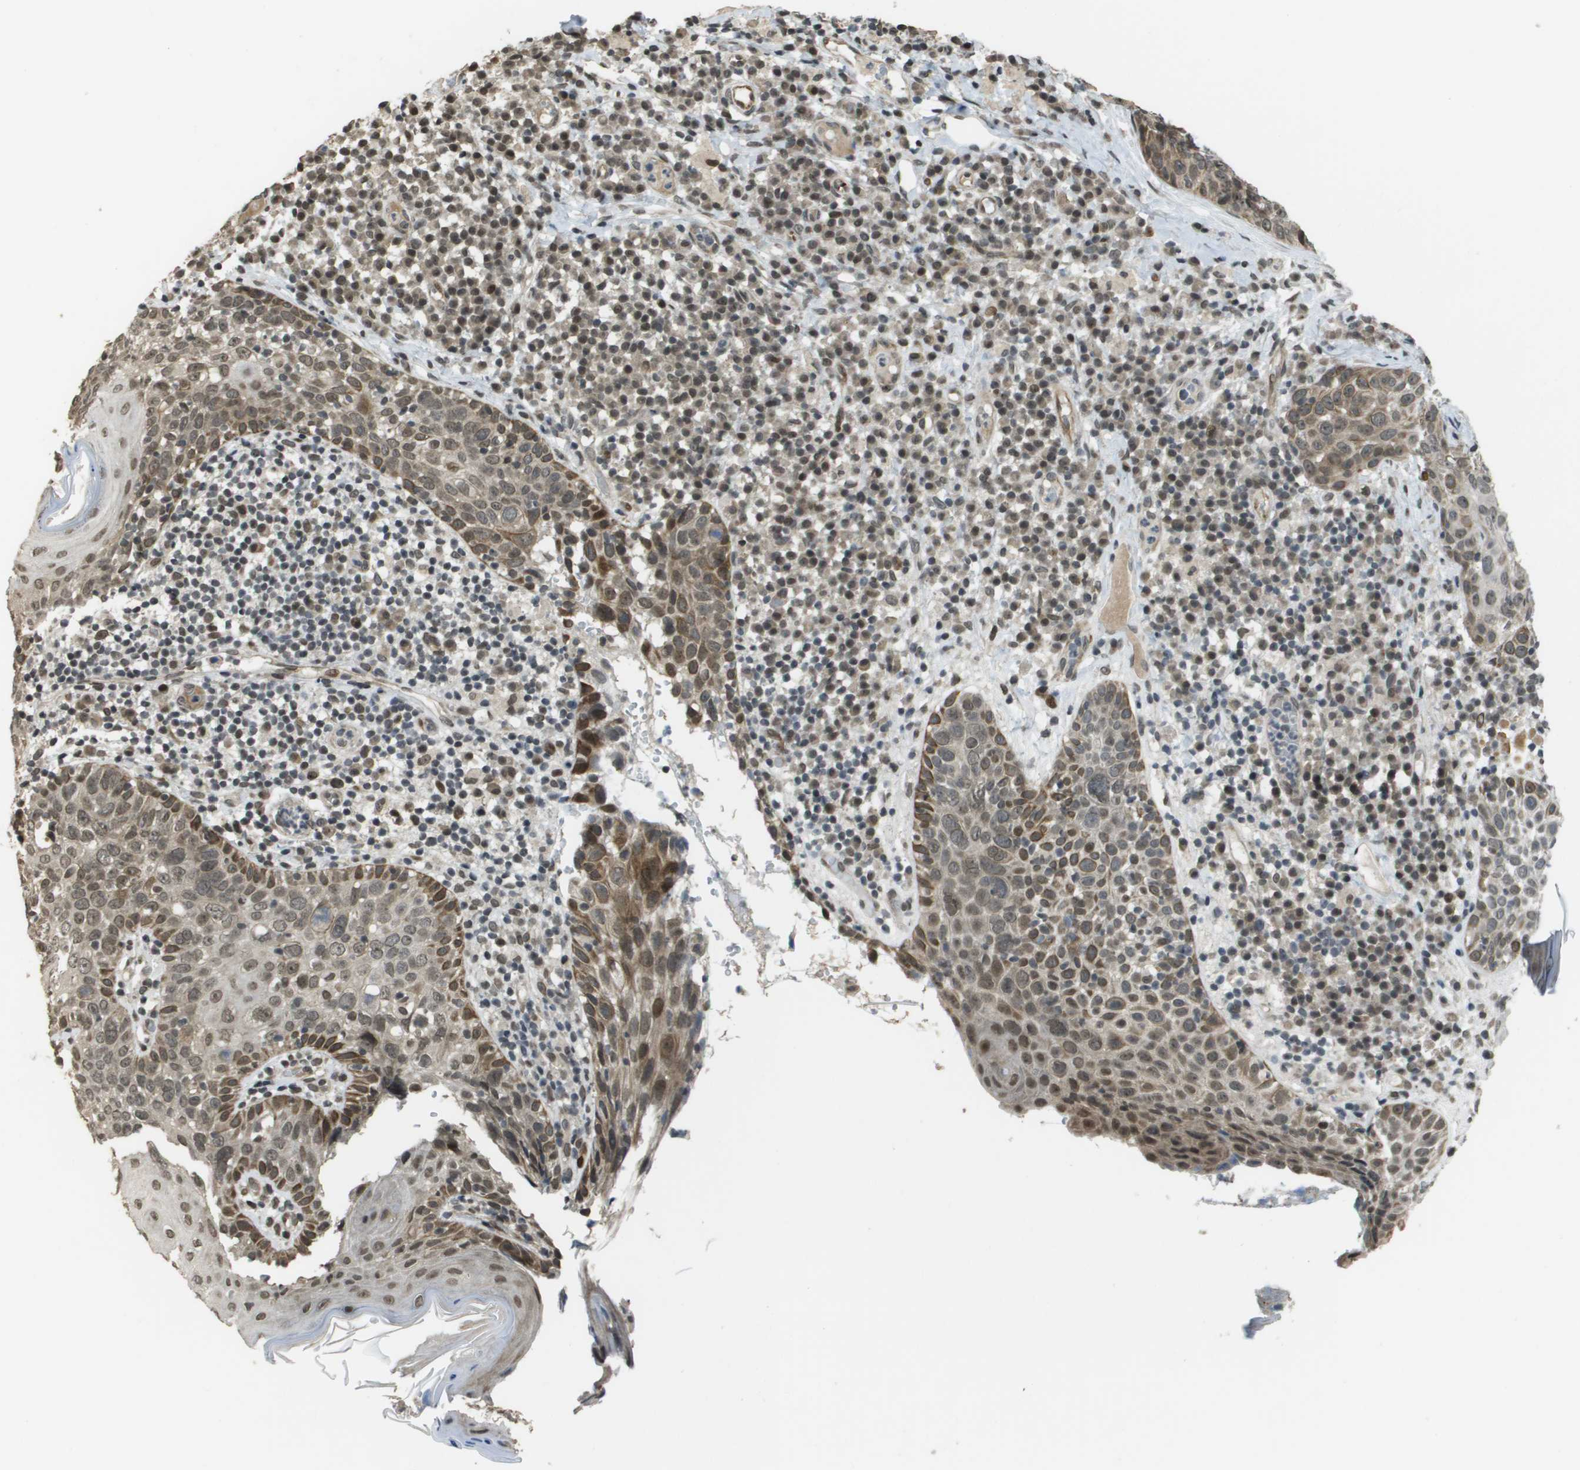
{"staining": {"intensity": "moderate", "quantity": ">75%", "location": "cytoplasmic/membranous,nuclear"}, "tissue": "skin cancer", "cell_type": "Tumor cells", "image_type": "cancer", "snomed": [{"axis": "morphology", "description": "Squamous cell carcinoma in situ, NOS"}, {"axis": "morphology", "description": "Squamous cell carcinoma, NOS"}, {"axis": "topography", "description": "Skin"}], "caption": "Moderate cytoplasmic/membranous and nuclear staining for a protein is present in about >75% of tumor cells of skin cancer using immunohistochemistry.", "gene": "KAT5", "patient": {"sex": "male", "age": 93}}